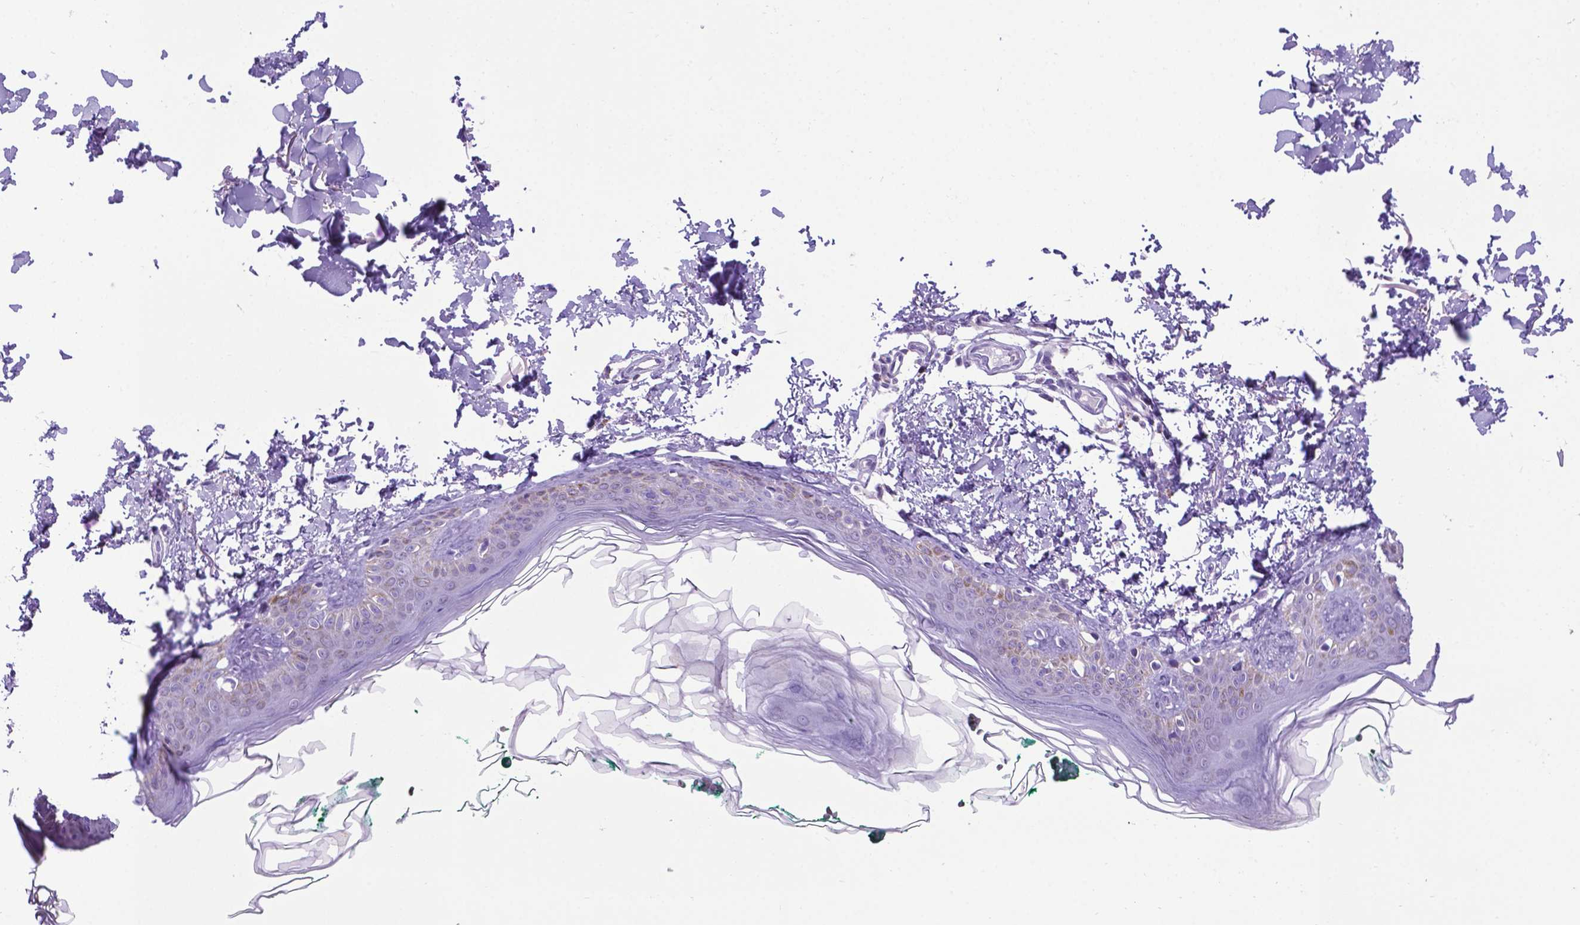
{"staining": {"intensity": "negative", "quantity": "none", "location": "none"}, "tissue": "skin", "cell_type": "Fibroblasts", "image_type": "normal", "snomed": [{"axis": "morphology", "description": "Normal tissue, NOS"}, {"axis": "topography", "description": "Skin"}, {"axis": "topography", "description": "Peripheral nerve tissue"}], "caption": "IHC micrograph of unremarkable skin: human skin stained with DAB displays no significant protein positivity in fibroblasts.", "gene": "POU3F3", "patient": {"sex": "female", "age": 45}}